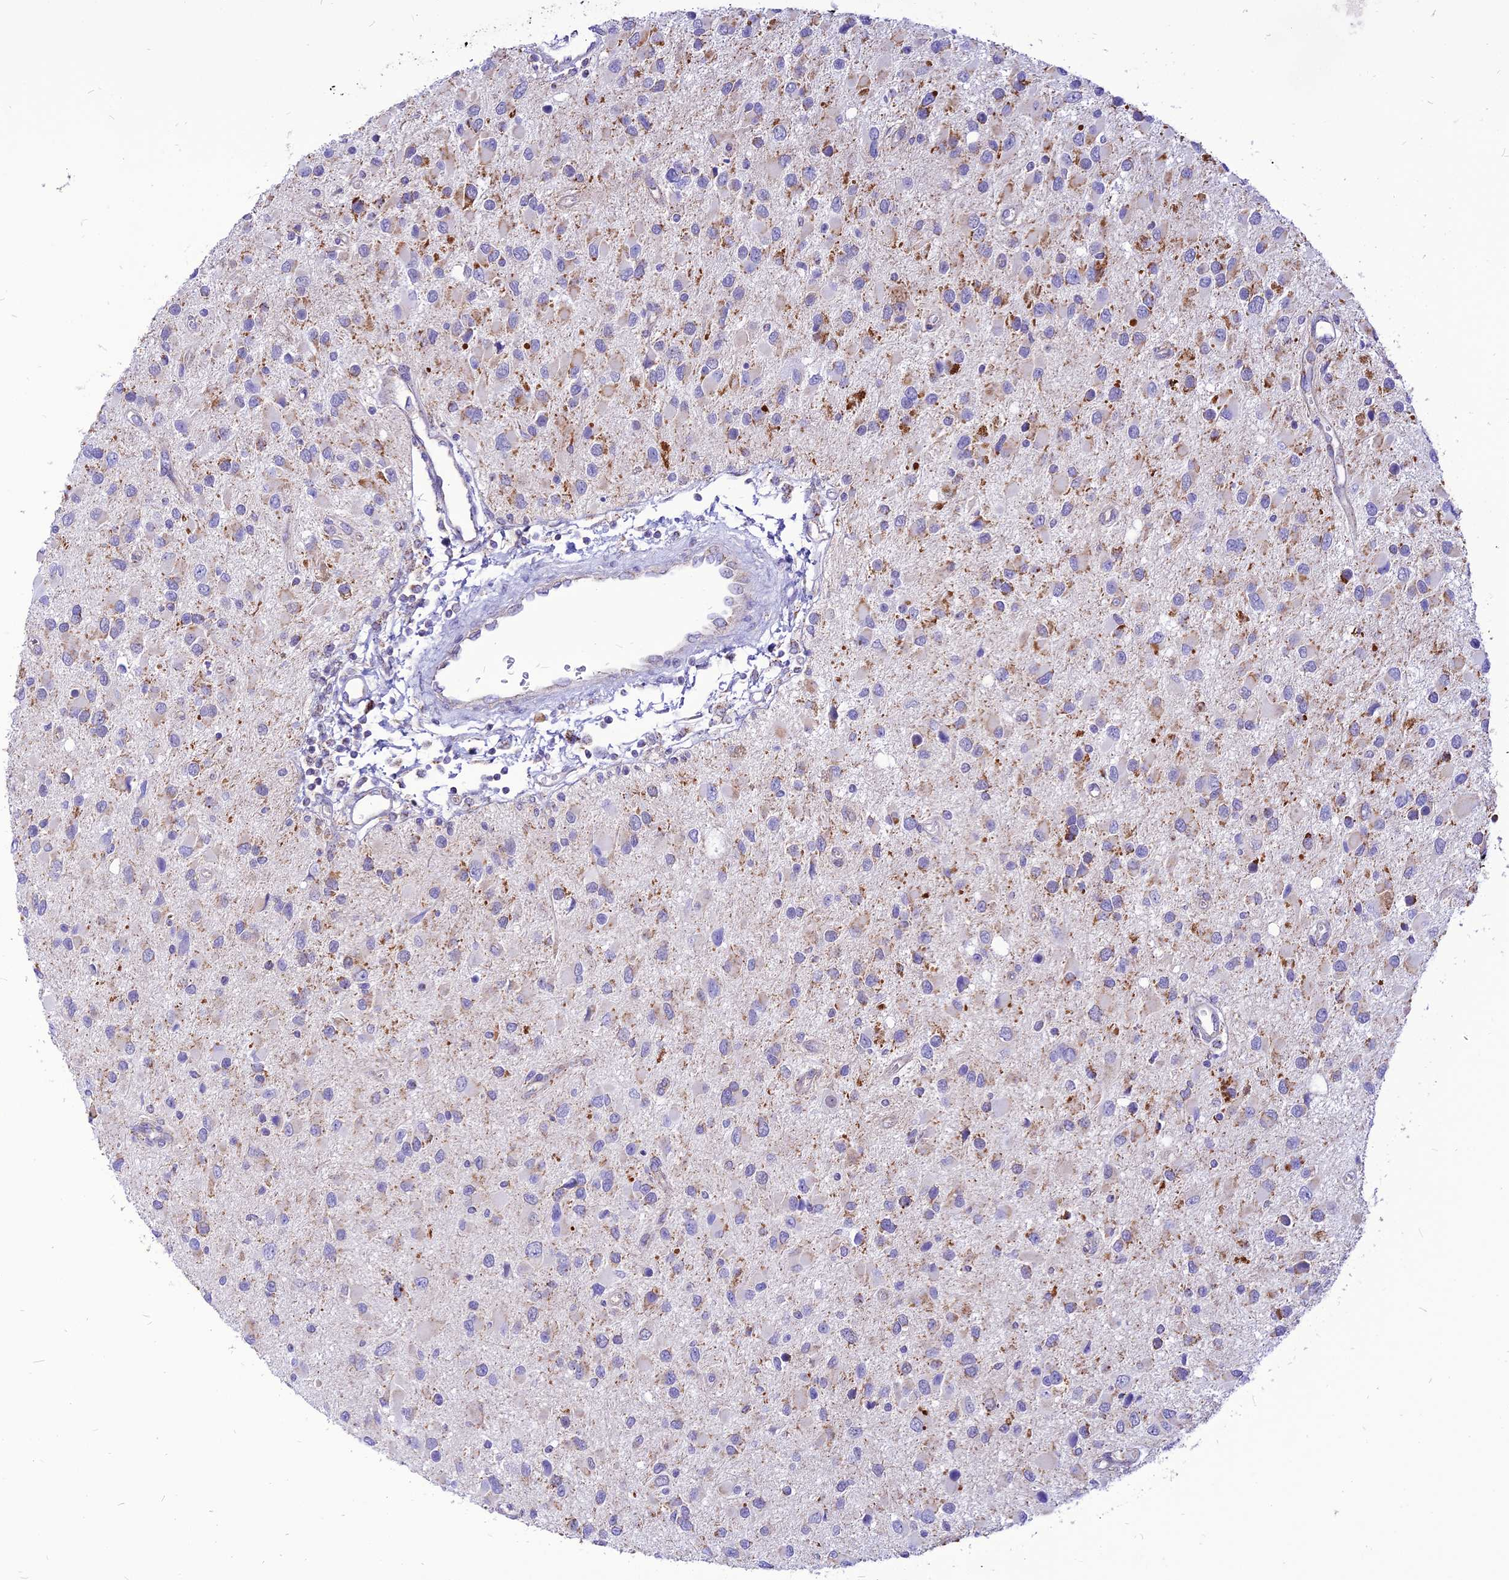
{"staining": {"intensity": "moderate", "quantity": "<25%", "location": "cytoplasmic/membranous"}, "tissue": "glioma", "cell_type": "Tumor cells", "image_type": "cancer", "snomed": [{"axis": "morphology", "description": "Glioma, malignant, High grade"}, {"axis": "topography", "description": "Brain"}], "caption": "An IHC histopathology image of neoplastic tissue is shown. Protein staining in brown shows moderate cytoplasmic/membranous positivity in malignant glioma (high-grade) within tumor cells.", "gene": "ECI1", "patient": {"sex": "male", "age": 53}}